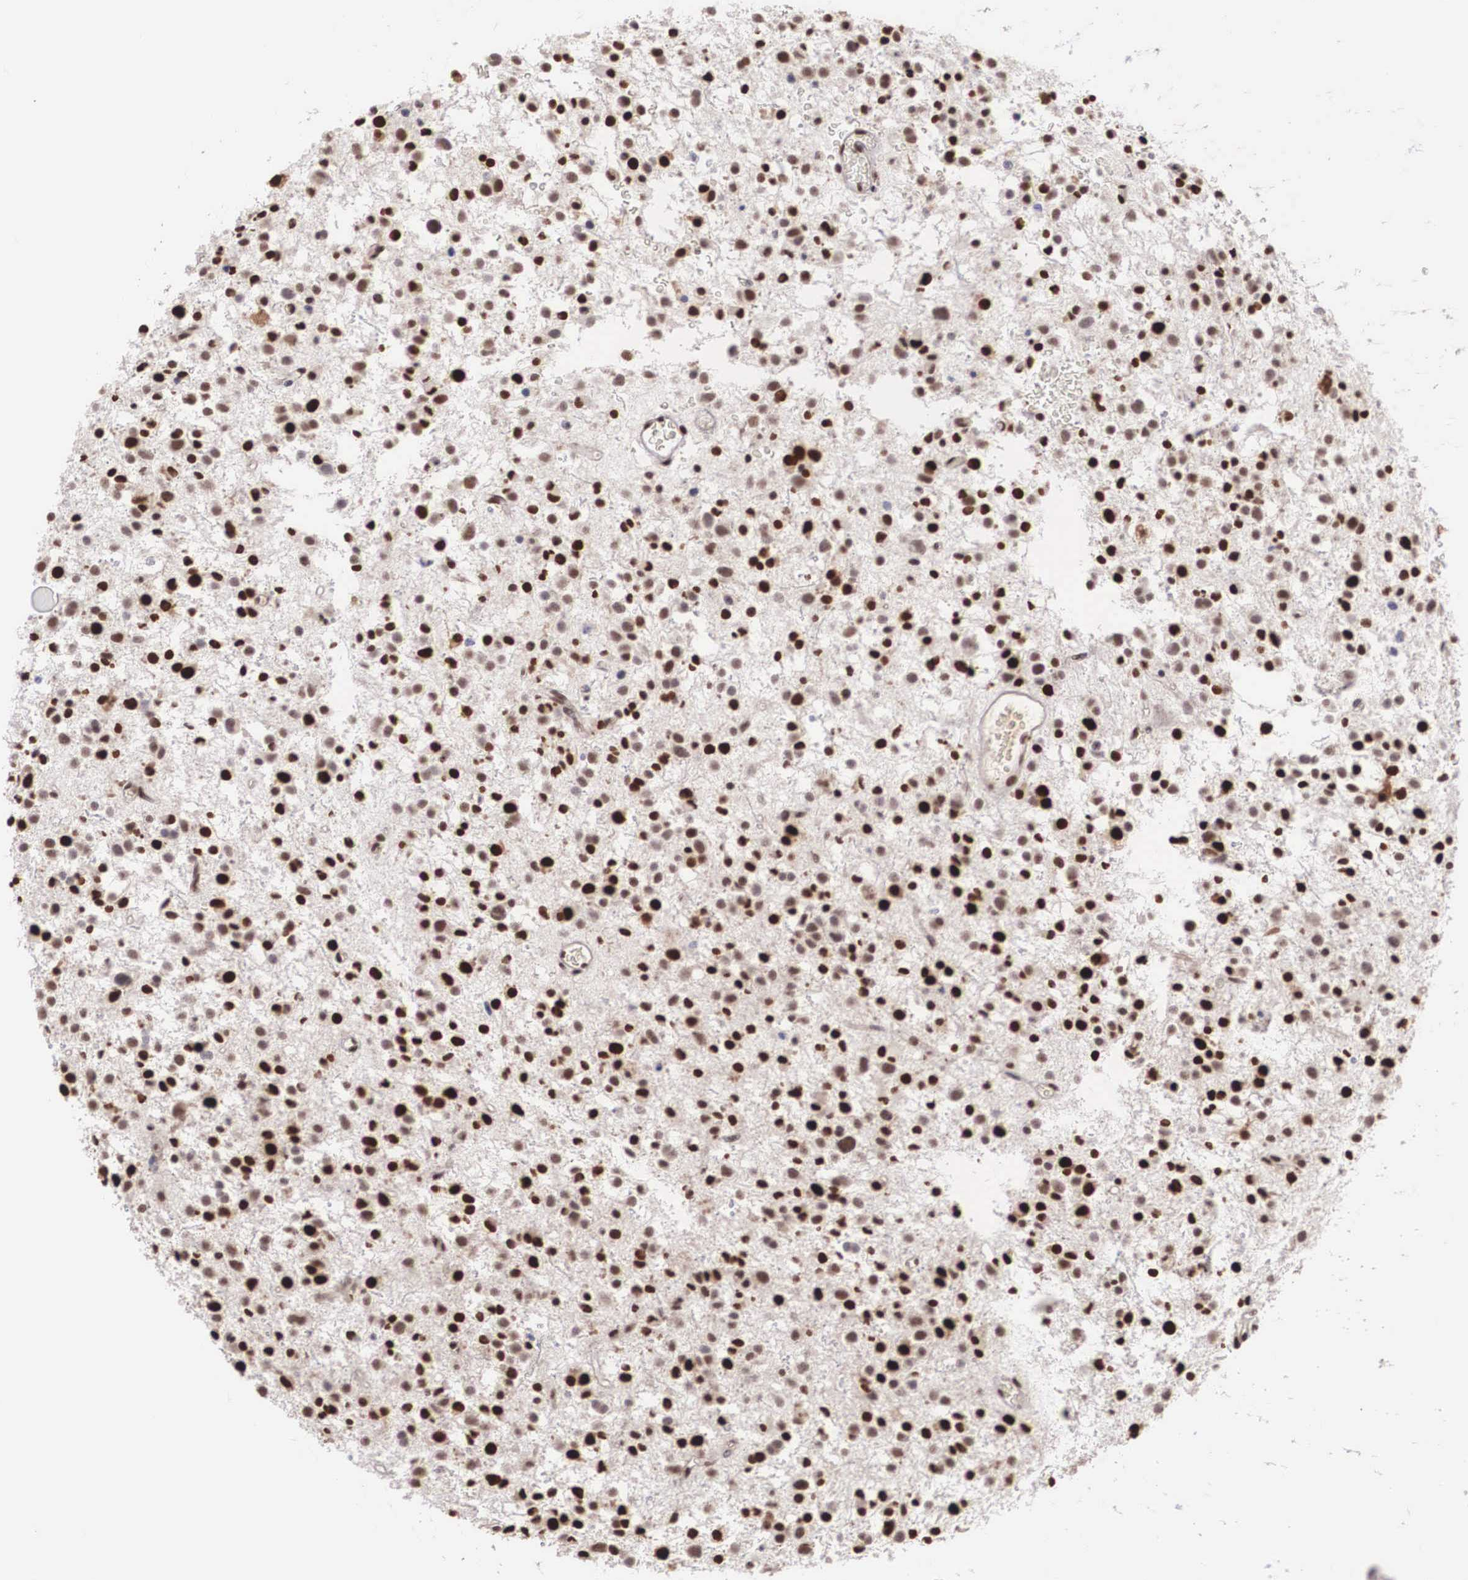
{"staining": {"intensity": "moderate", "quantity": "25%-75%", "location": "nuclear"}, "tissue": "glioma", "cell_type": "Tumor cells", "image_type": "cancer", "snomed": [{"axis": "morphology", "description": "Glioma, malignant, Low grade"}, {"axis": "topography", "description": "Brain"}], "caption": "Glioma tissue reveals moderate nuclear staining in about 25%-75% of tumor cells", "gene": "HTATSF1", "patient": {"sex": "female", "age": 36}}